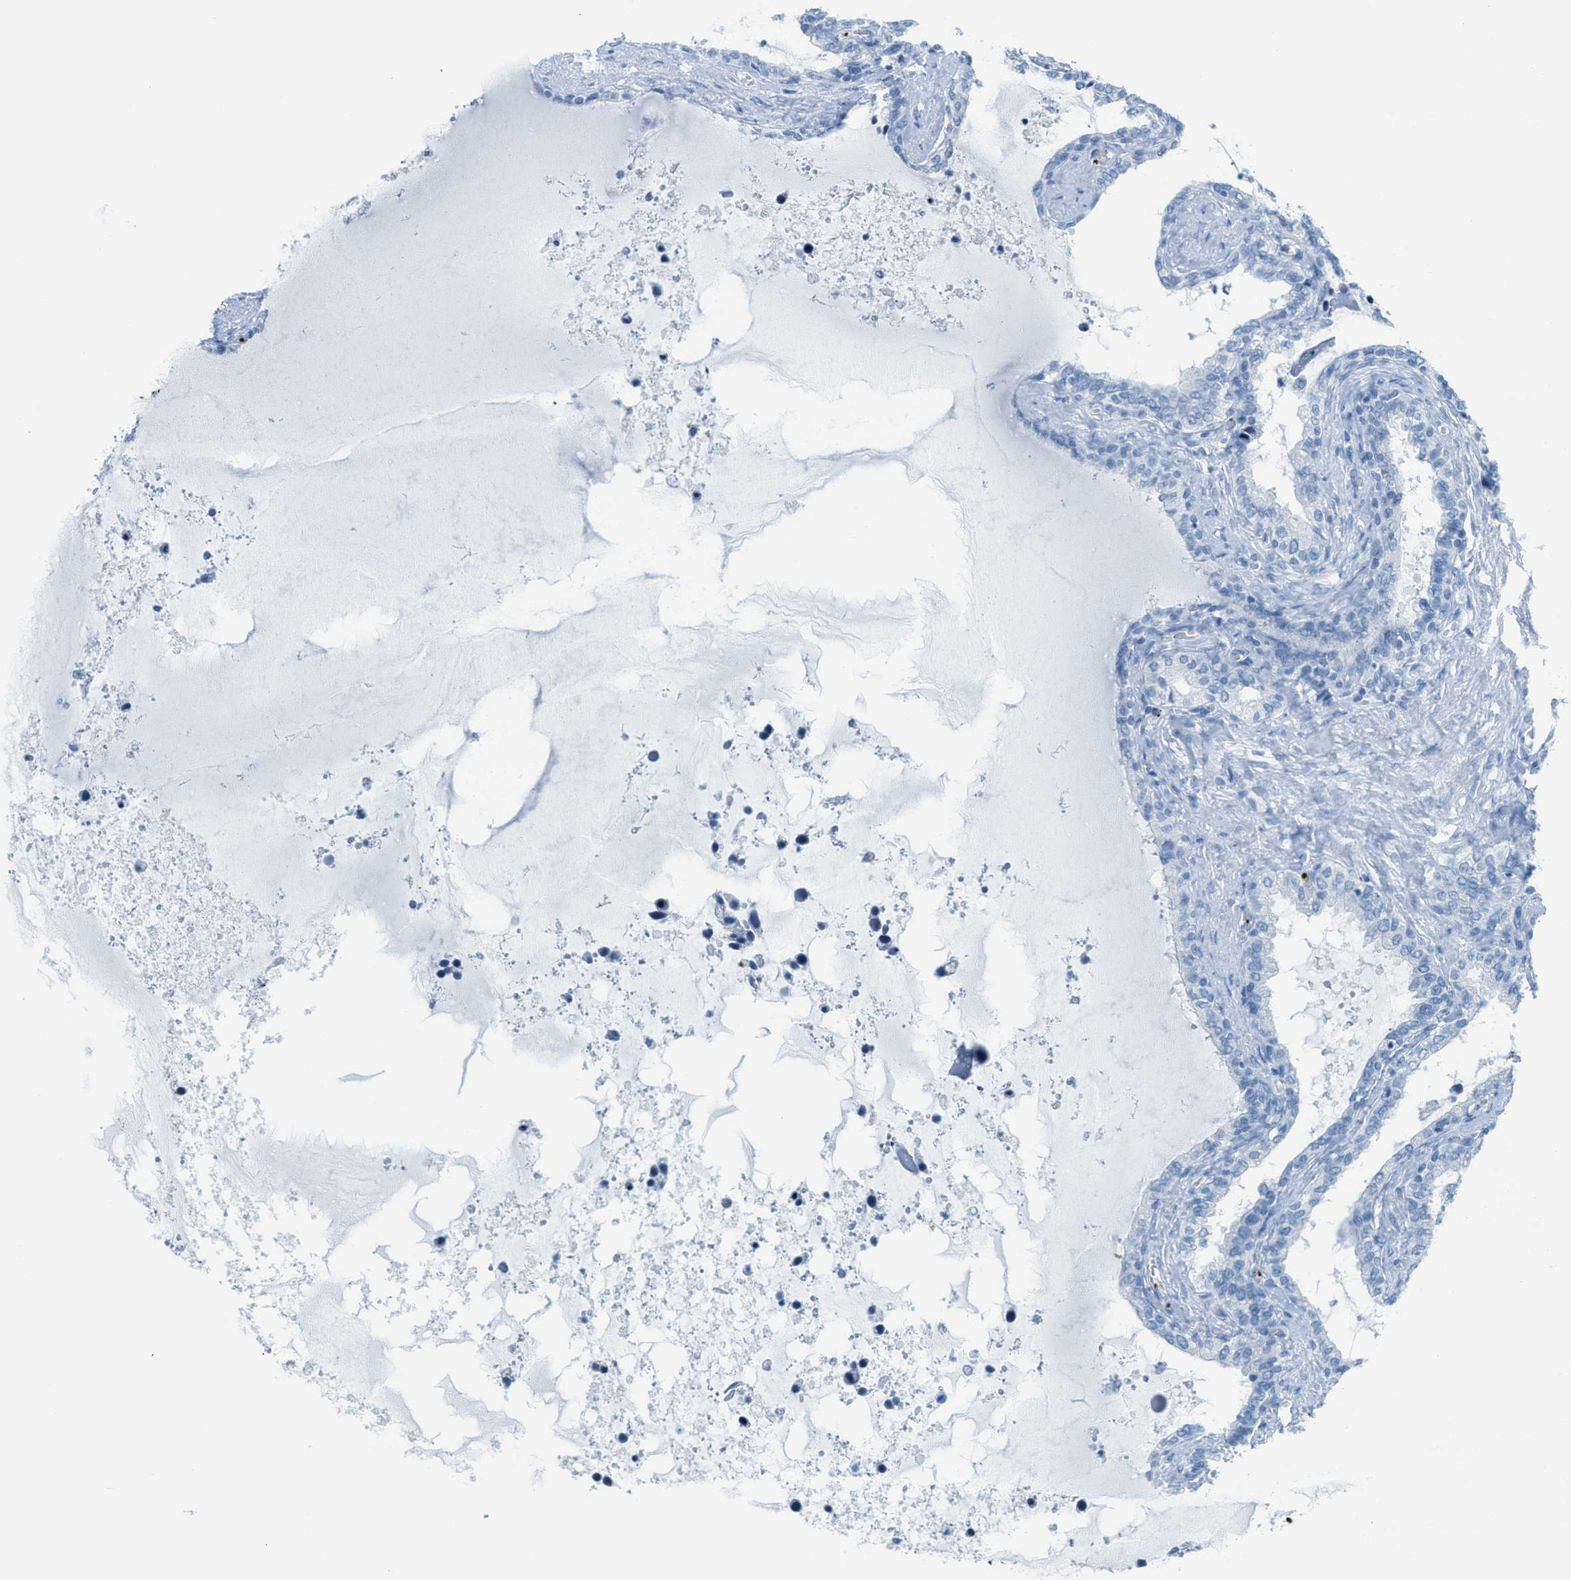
{"staining": {"intensity": "negative", "quantity": "none", "location": "none"}, "tissue": "seminal vesicle", "cell_type": "Glandular cells", "image_type": "normal", "snomed": [{"axis": "morphology", "description": "Normal tissue, NOS"}, {"axis": "topography", "description": "Seminal veicle"}], "caption": "Immunohistochemistry (IHC) of unremarkable human seminal vesicle reveals no positivity in glandular cells.", "gene": "PPBP", "patient": {"sex": "male", "age": 46}}